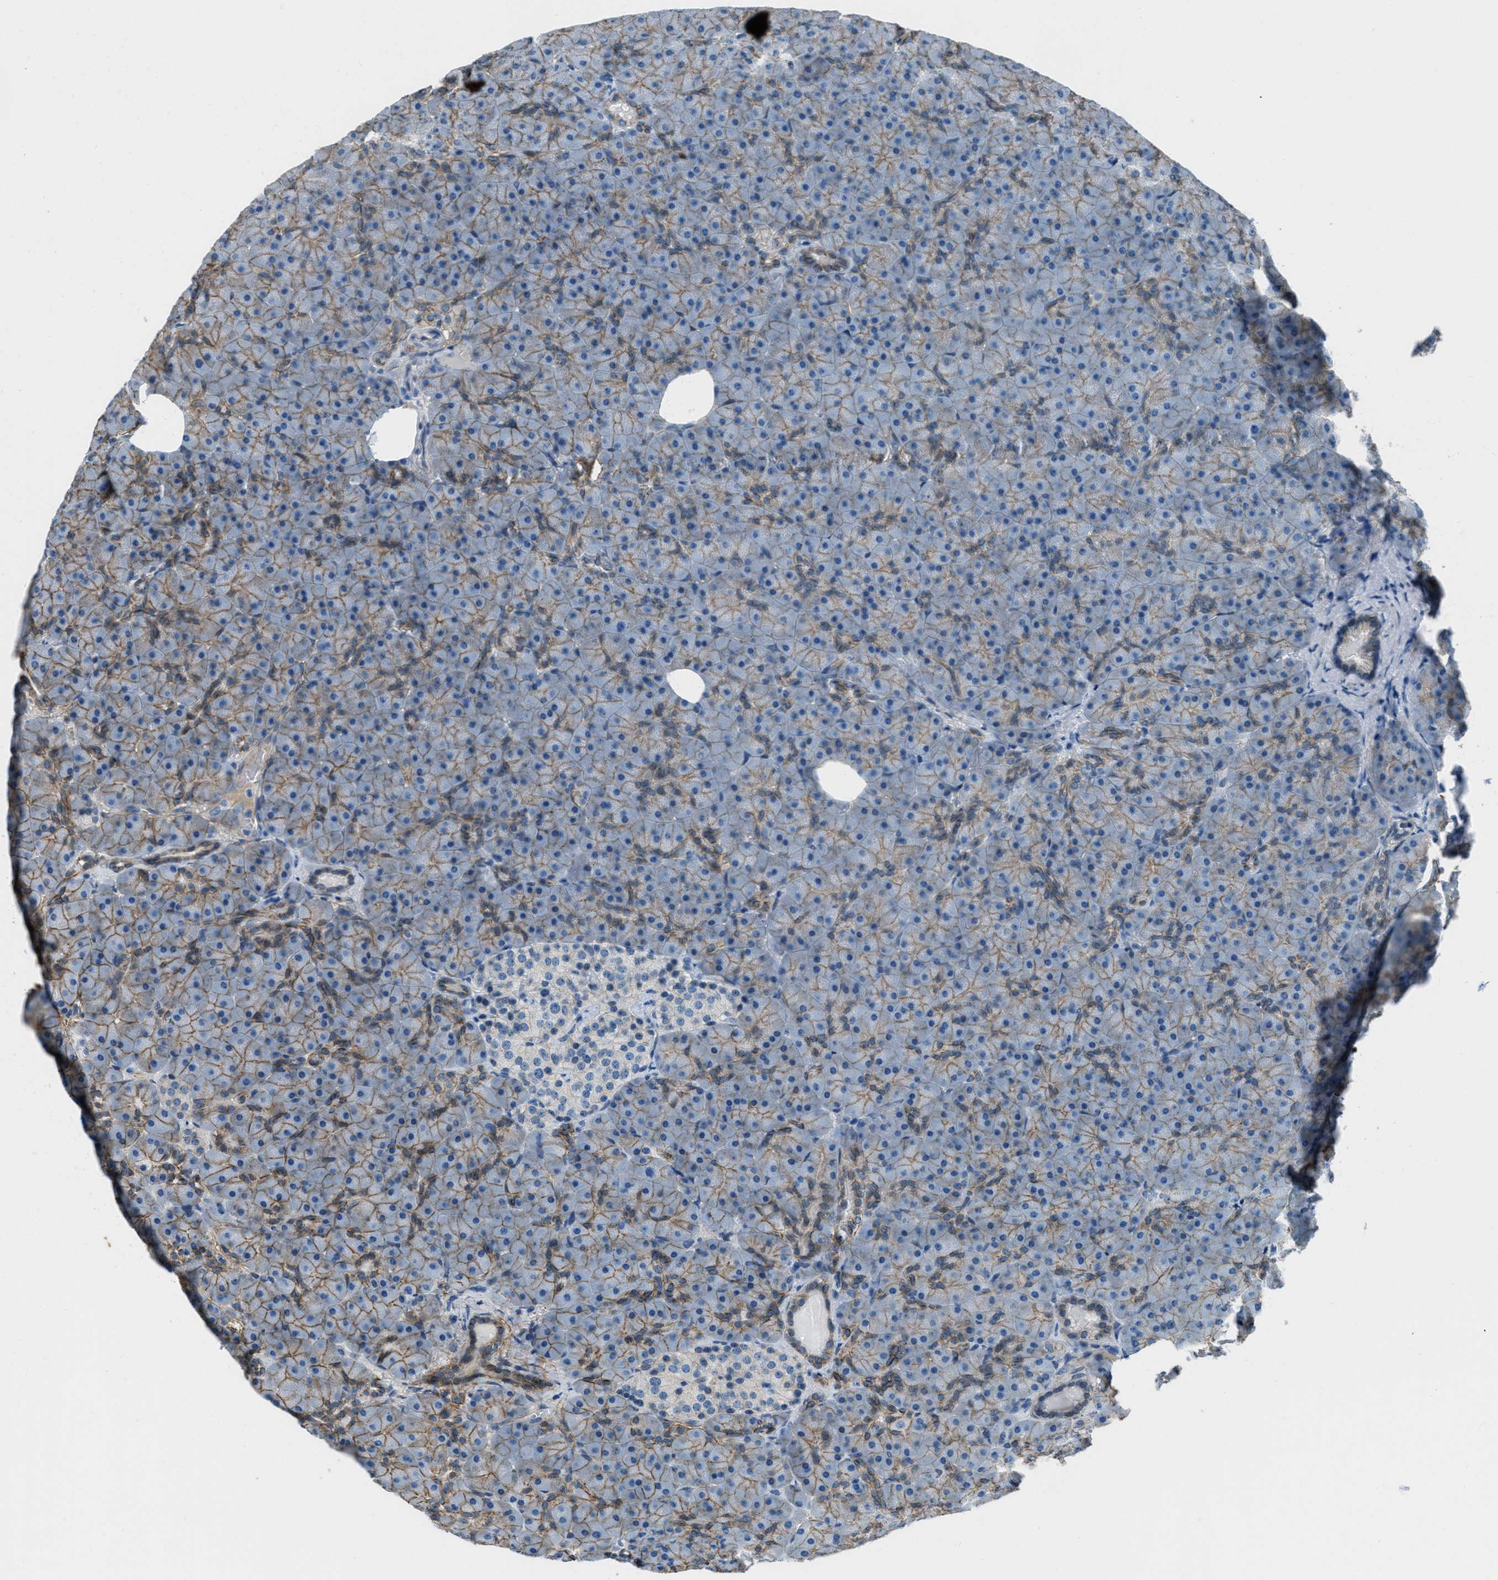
{"staining": {"intensity": "weak", "quantity": ">75%", "location": "cytoplasmic/membranous"}, "tissue": "pancreas", "cell_type": "Exocrine glandular cells", "image_type": "normal", "snomed": [{"axis": "morphology", "description": "Normal tissue, NOS"}, {"axis": "topography", "description": "Pancreas"}], "caption": "A photomicrograph showing weak cytoplasmic/membranous staining in approximately >75% of exocrine glandular cells in benign pancreas, as visualized by brown immunohistochemical staining.", "gene": "FBN1", "patient": {"sex": "male", "age": 66}}